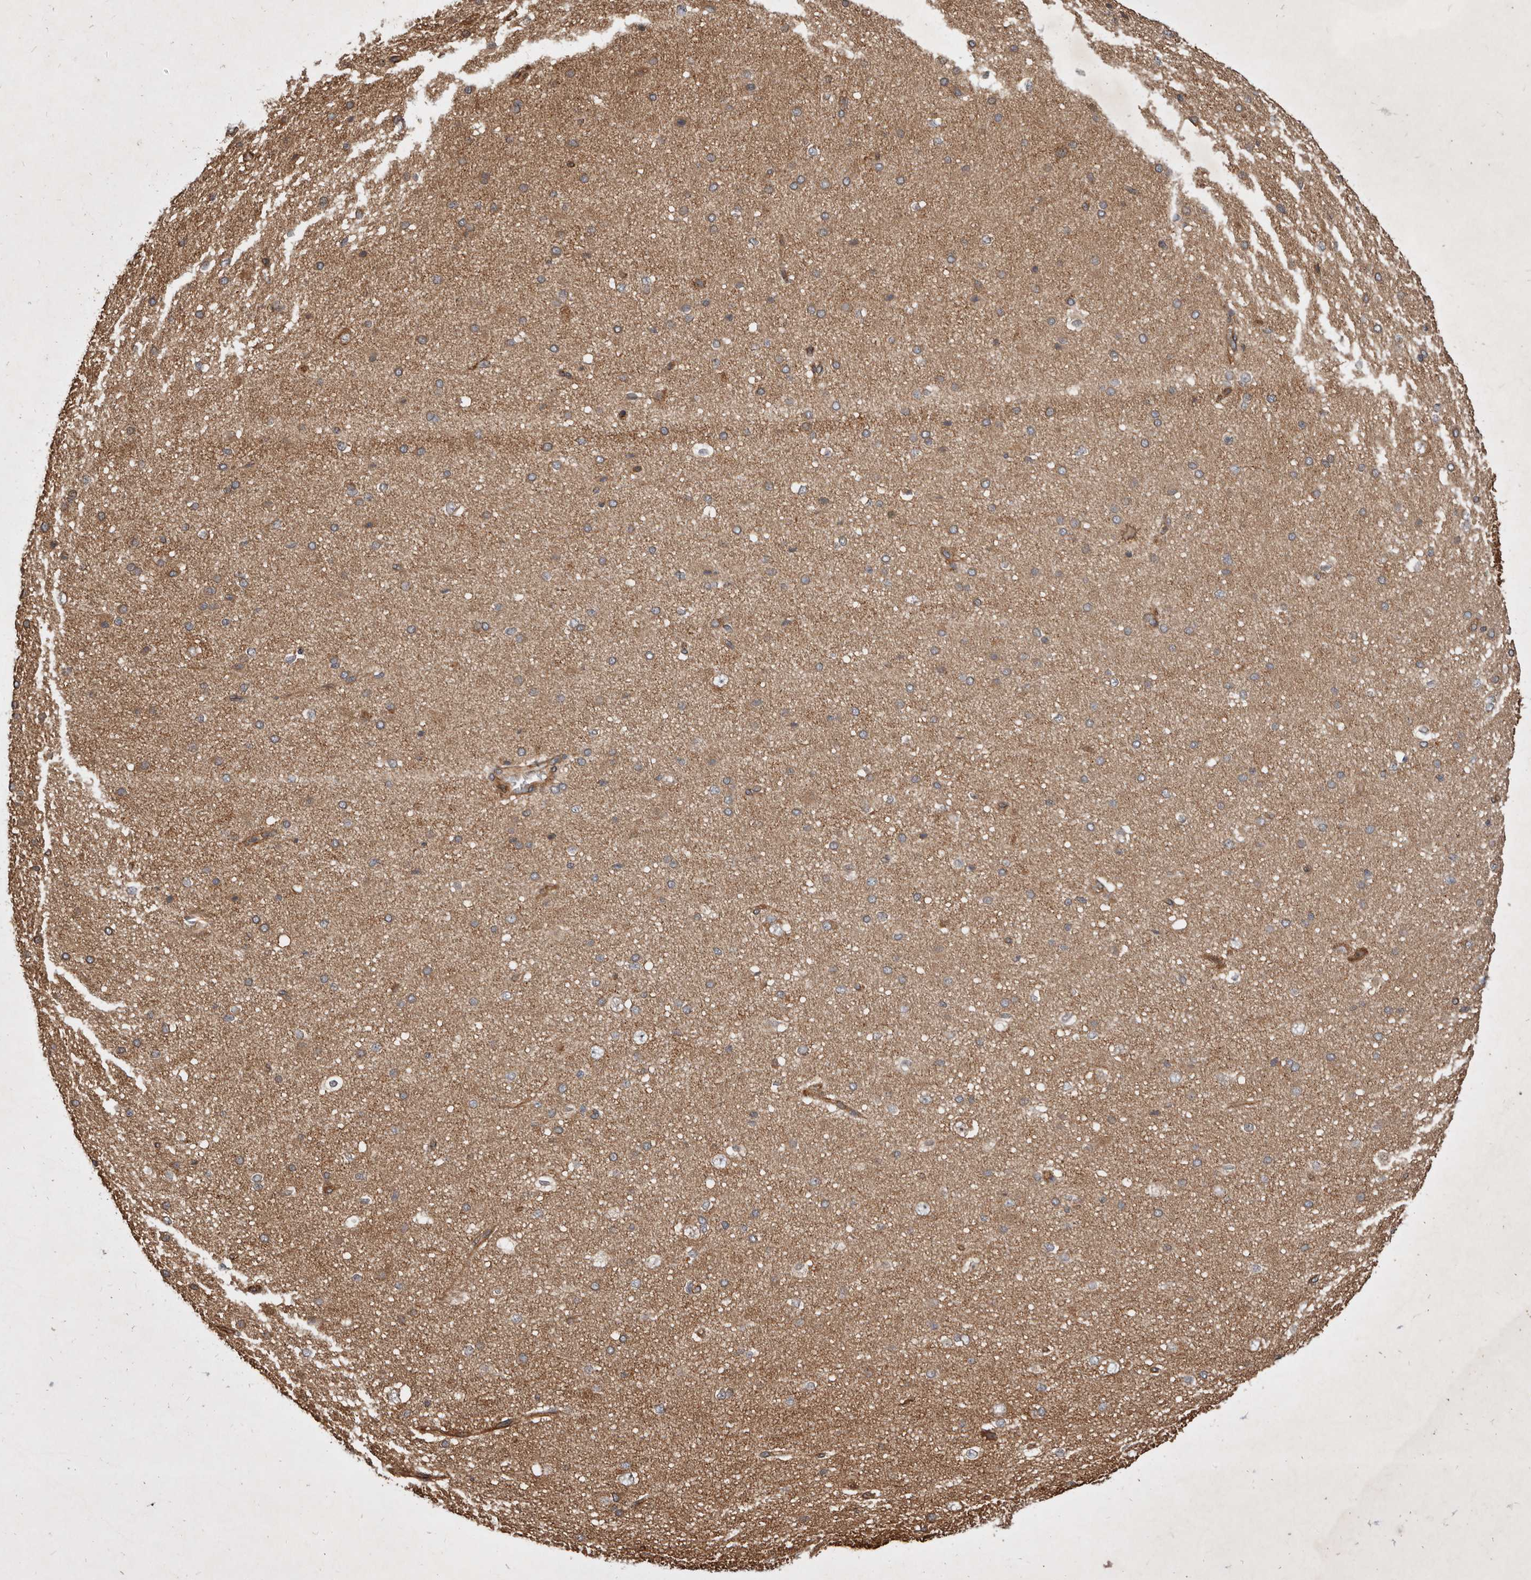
{"staining": {"intensity": "moderate", "quantity": ">75%", "location": "cytoplasmic/membranous"}, "tissue": "cerebral cortex", "cell_type": "Endothelial cells", "image_type": "normal", "snomed": [{"axis": "morphology", "description": "Normal tissue, NOS"}, {"axis": "morphology", "description": "Developmental malformation"}, {"axis": "topography", "description": "Cerebral cortex"}], "caption": "Immunohistochemical staining of normal human cerebral cortex demonstrates >75% levels of moderate cytoplasmic/membranous protein staining in approximately >75% of endothelial cells. The protein of interest is stained brown, and the nuclei are stained in blue (DAB (3,3'-diaminobenzidine) IHC with brightfield microscopy, high magnification).", "gene": "STK36", "patient": {"sex": "female", "age": 30}}